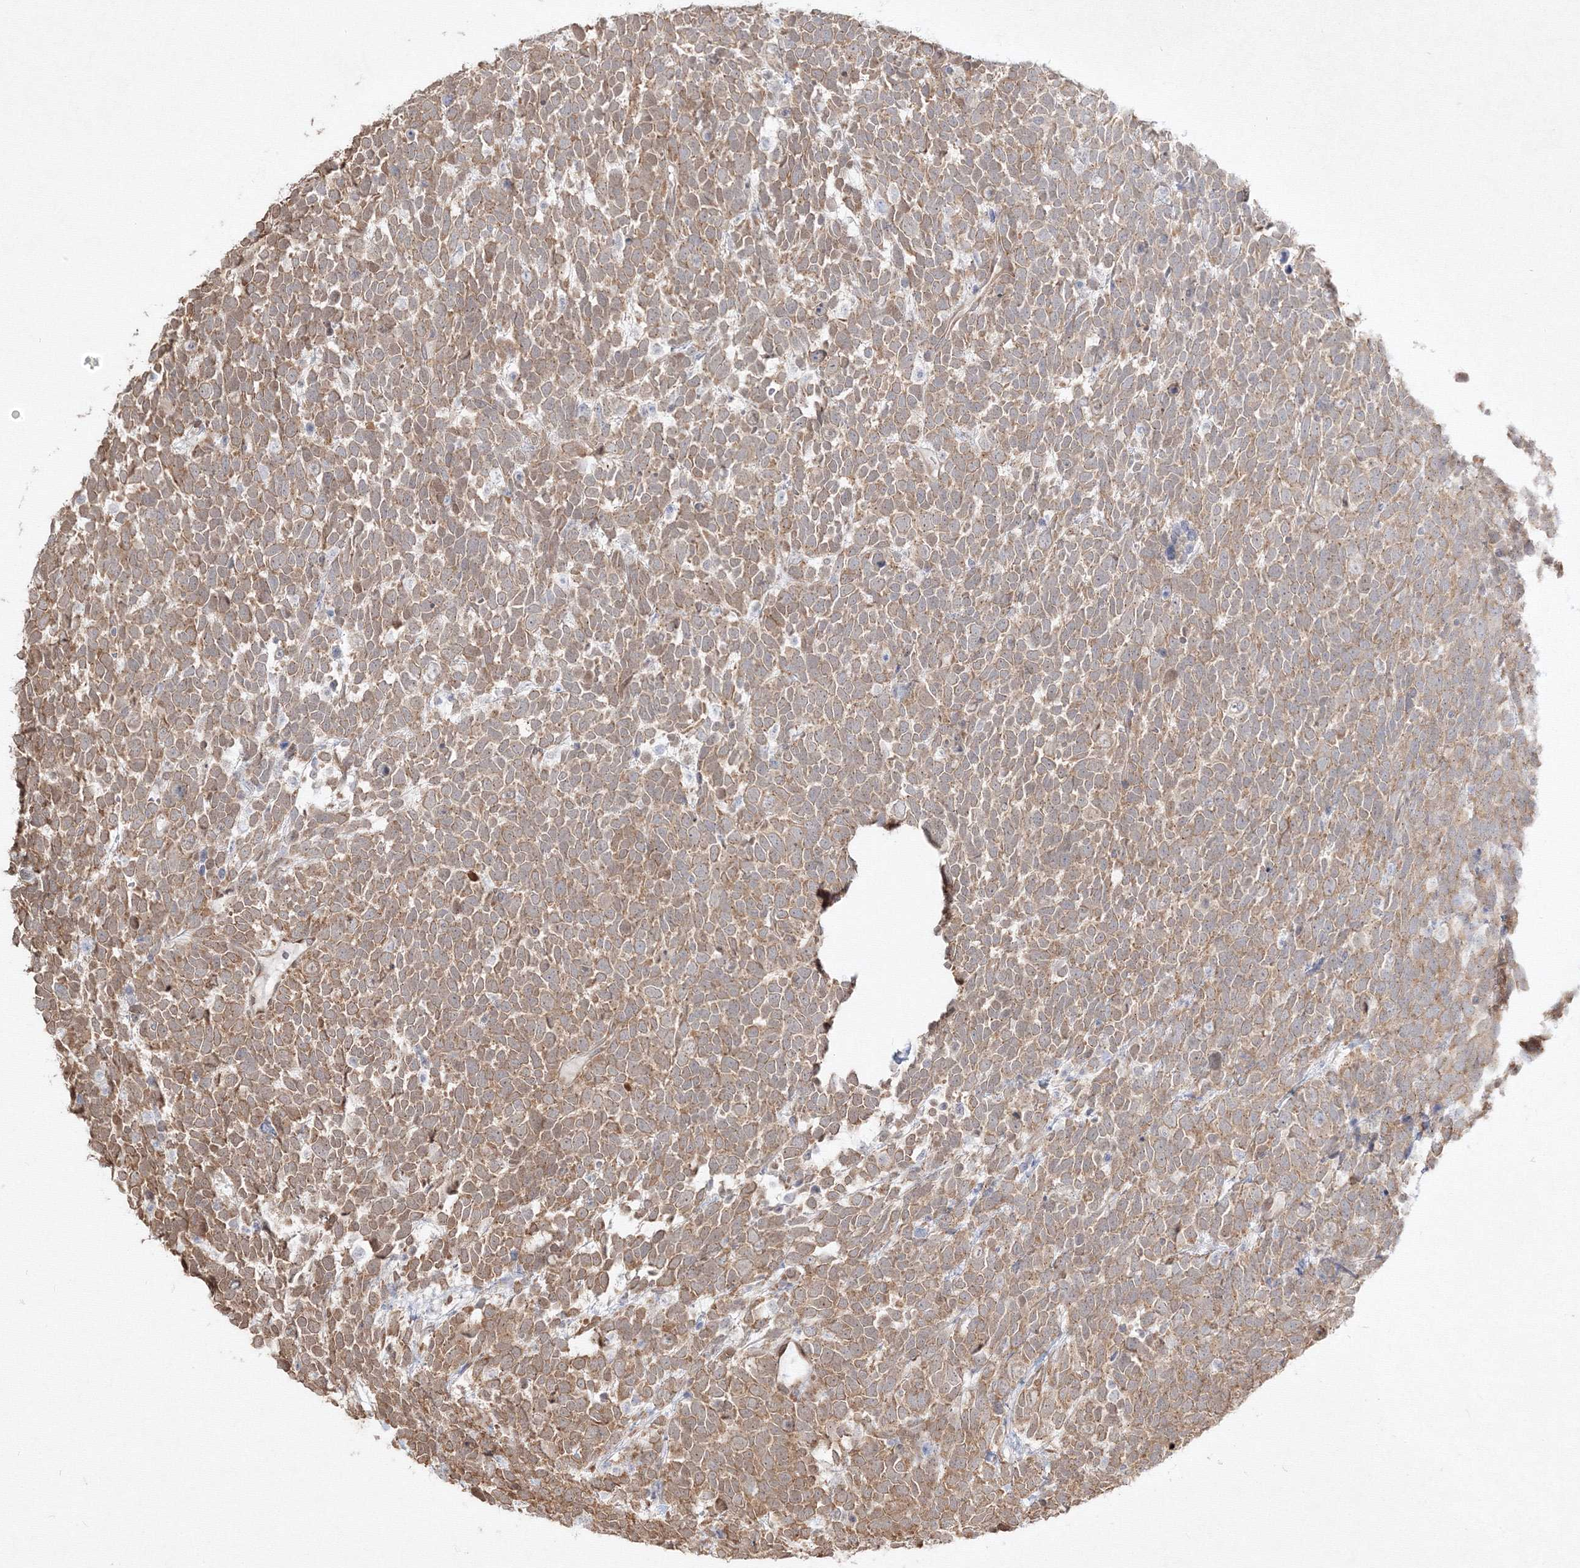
{"staining": {"intensity": "moderate", "quantity": ">75%", "location": "cytoplasmic/membranous"}, "tissue": "urothelial cancer", "cell_type": "Tumor cells", "image_type": "cancer", "snomed": [{"axis": "morphology", "description": "Urothelial carcinoma, High grade"}, {"axis": "topography", "description": "Urinary bladder"}], "caption": "High-power microscopy captured an immunohistochemistry image of urothelial cancer, revealing moderate cytoplasmic/membranous expression in approximately >75% of tumor cells. (DAB (3,3'-diaminobenzidine) = brown stain, brightfield microscopy at high magnification).", "gene": "FBXL8", "patient": {"sex": "female", "age": 82}}